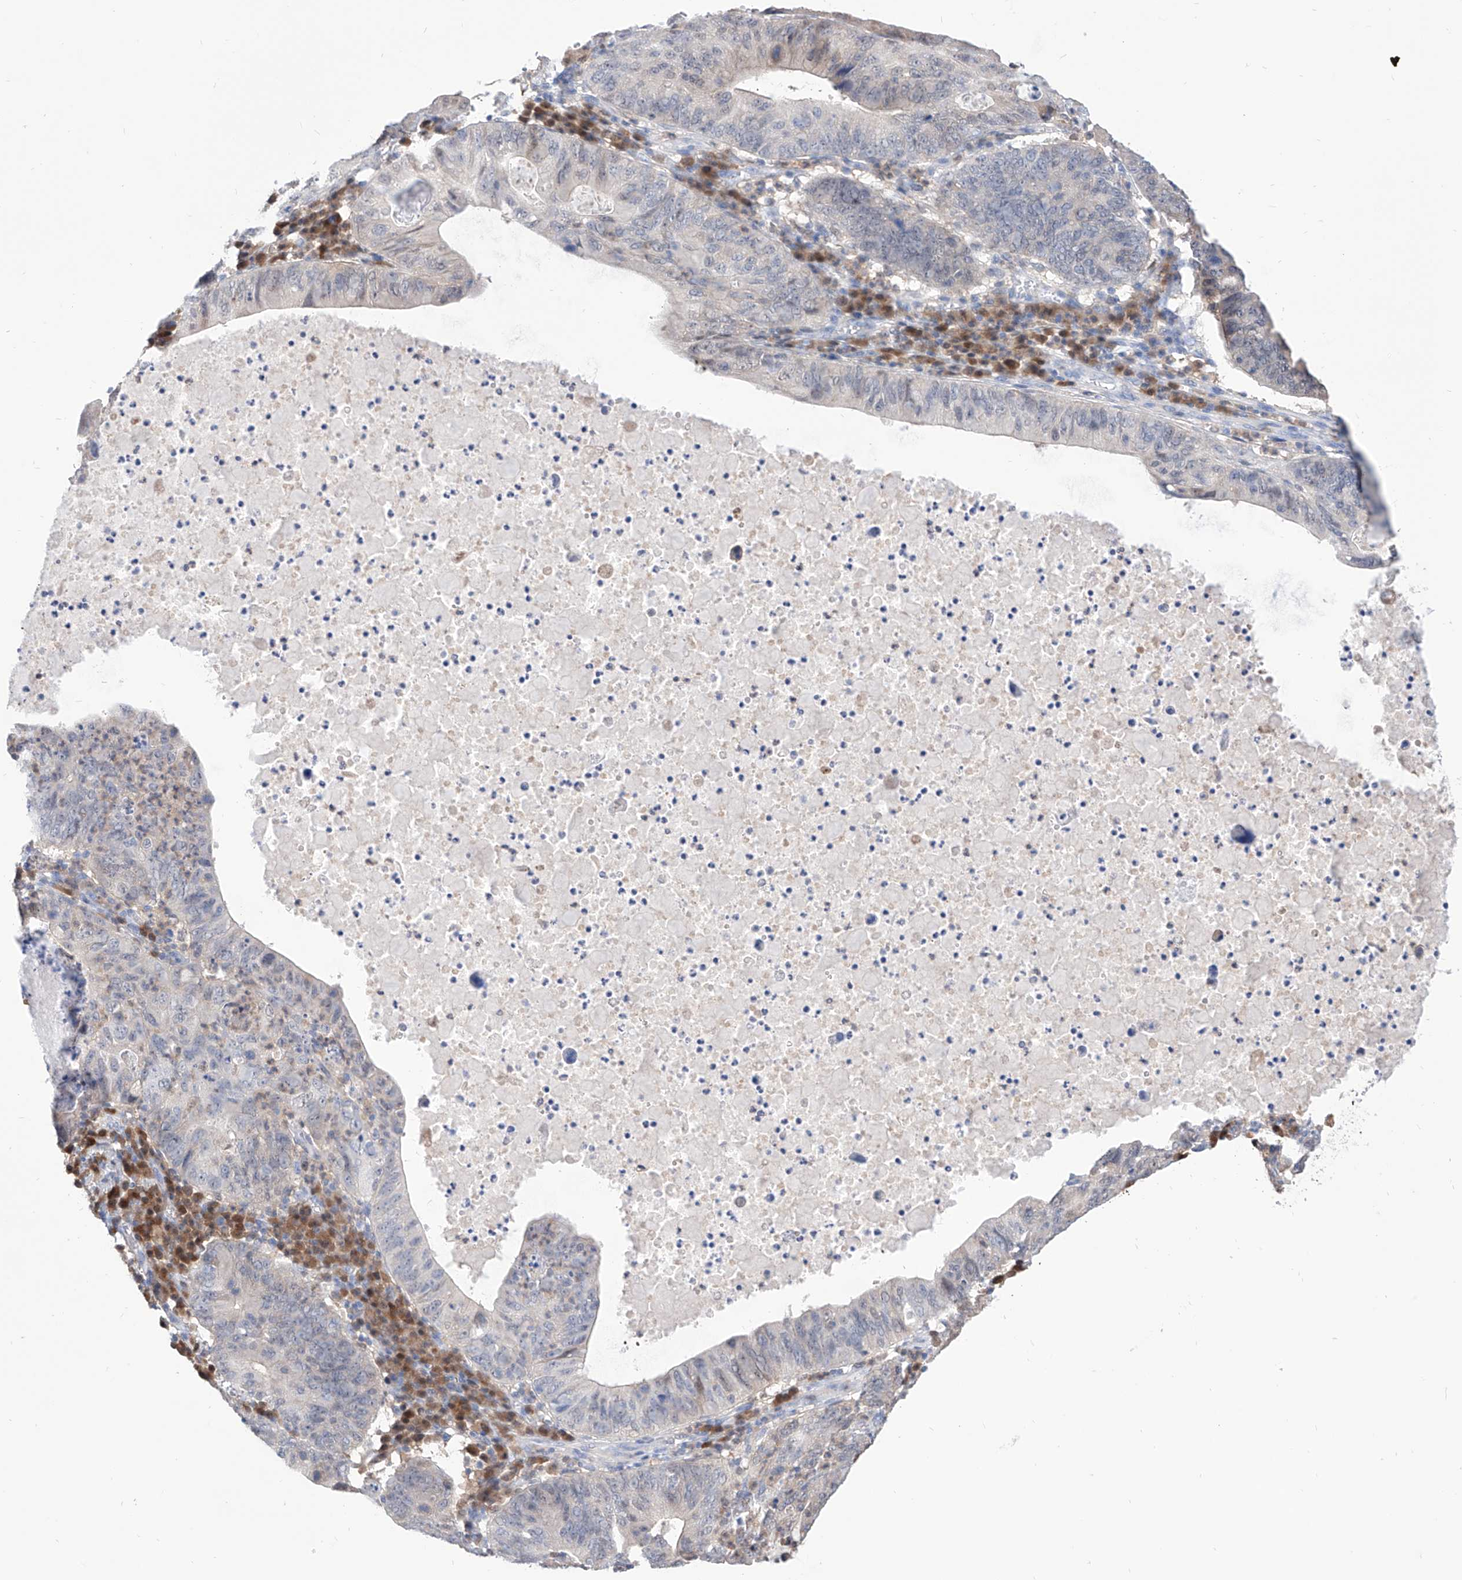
{"staining": {"intensity": "negative", "quantity": "none", "location": "none"}, "tissue": "stomach cancer", "cell_type": "Tumor cells", "image_type": "cancer", "snomed": [{"axis": "morphology", "description": "Adenocarcinoma, NOS"}, {"axis": "topography", "description": "Stomach"}], "caption": "This is an IHC micrograph of stomach cancer (adenocarcinoma). There is no expression in tumor cells.", "gene": "PDXK", "patient": {"sex": "male", "age": 59}}